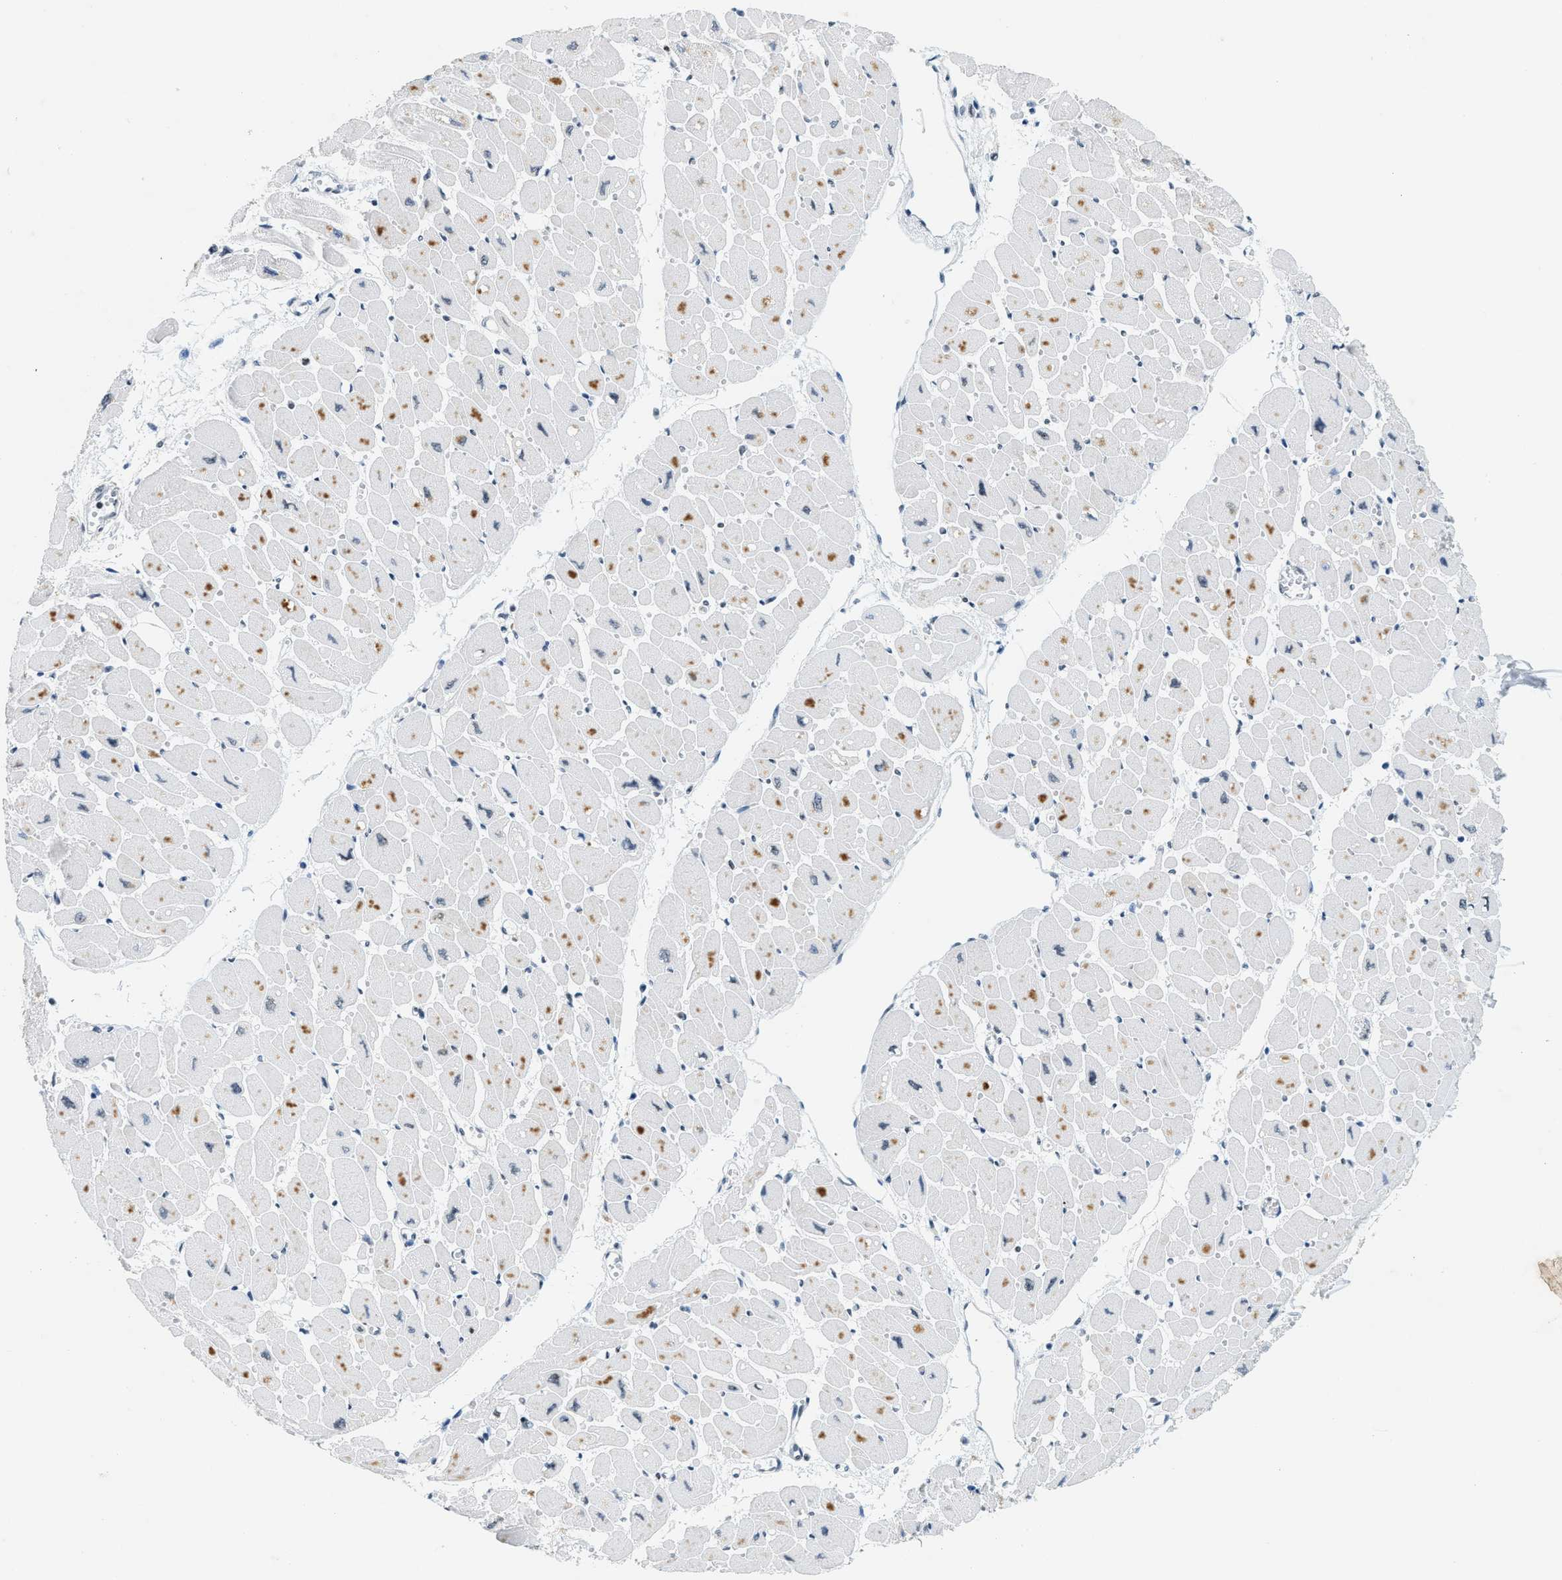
{"staining": {"intensity": "moderate", "quantity": "<25%", "location": "cytoplasmic/membranous"}, "tissue": "heart muscle", "cell_type": "Cardiomyocytes", "image_type": "normal", "snomed": [{"axis": "morphology", "description": "Normal tissue, NOS"}, {"axis": "topography", "description": "Heart"}], "caption": "High-power microscopy captured an immunohistochemistry (IHC) histopathology image of unremarkable heart muscle, revealing moderate cytoplasmic/membranous positivity in approximately <25% of cardiomyocytes. The staining was performed using DAB to visualize the protein expression in brown, while the nuclei were stained in blue with hematoxylin (Magnification: 20x).", "gene": "UVRAG", "patient": {"sex": "female", "age": 54}}